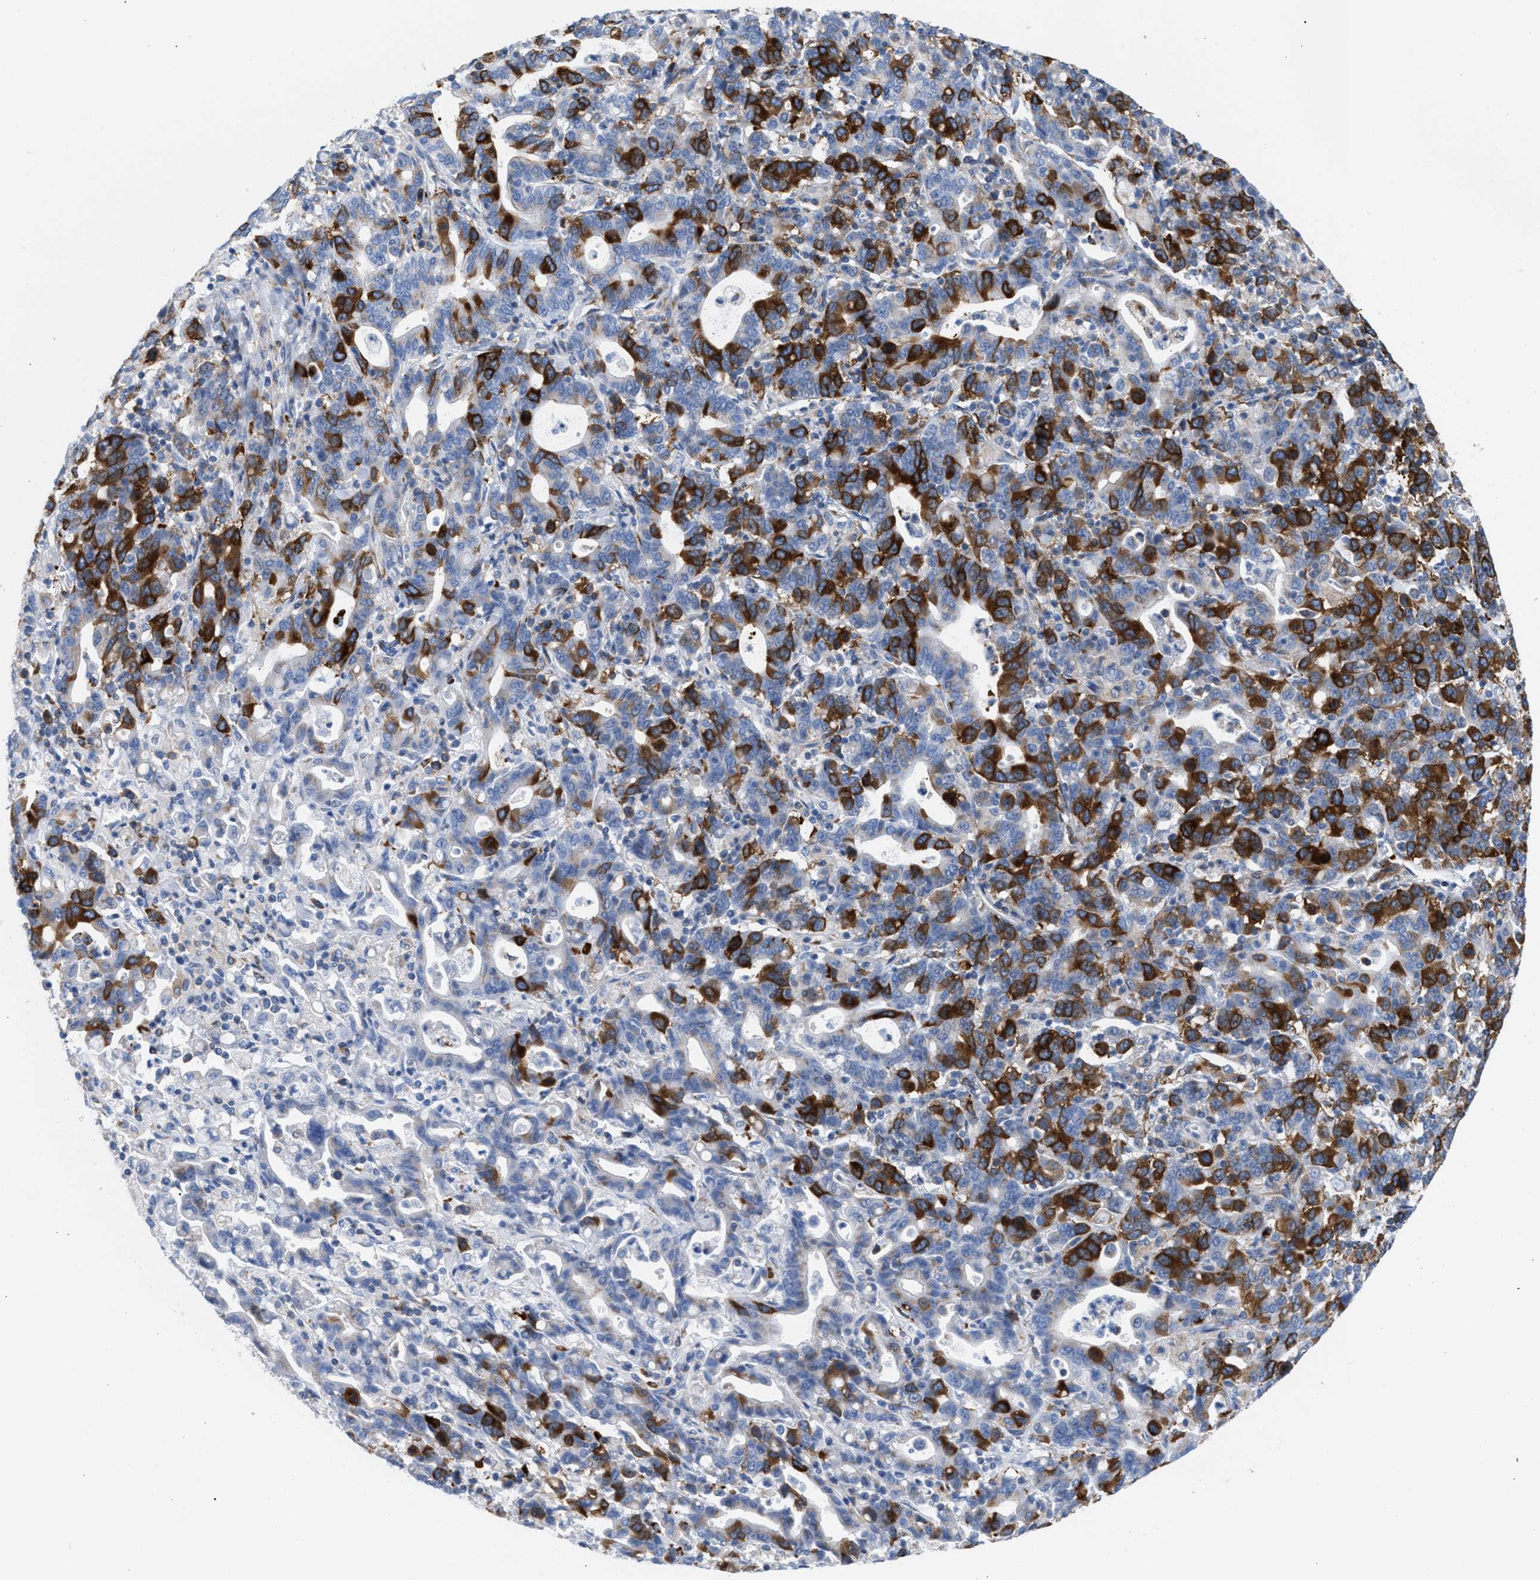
{"staining": {"intensity": "strong", "quantity": "25%-75%", "location": "cytoplasmic/membranous"}, "tissue": "stomach cancer", "cell_type": "Tumor cells", "image_type": "cancer", "snomed": [{"axis": "morphology", "description": "Adenocarcinoma, NOS"}, {"axis": "topography", "description": "Stomach, upper"}], "caption": "A micrograph of human stomach cancer stained for a protein displays strong cytoplasmic/membranous brown staining in tumor cells.", "gene": "TACC3", "patient": {"sex": "male", "age": 69}}